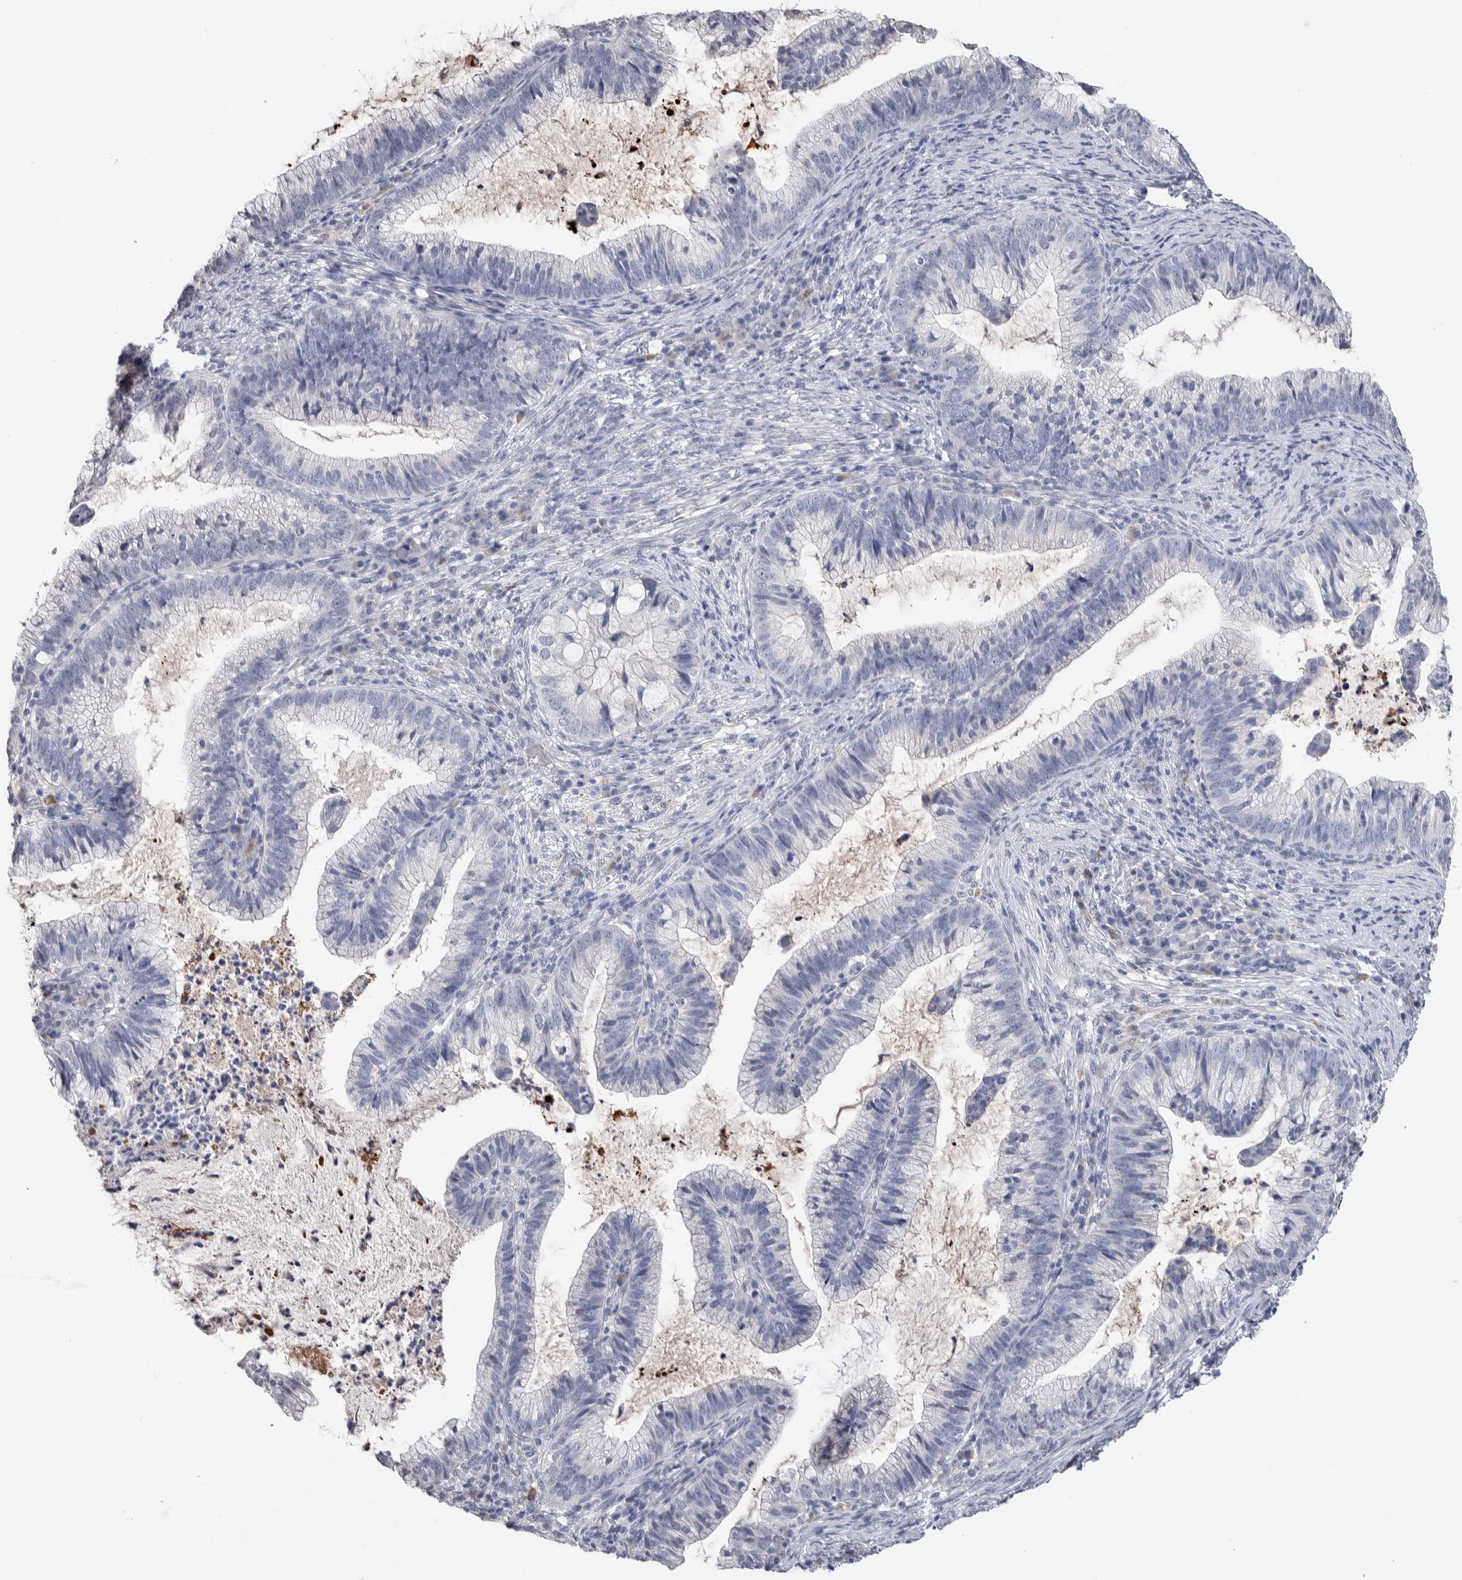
{"staining": {"intensity": "negative", "quantity": "none", "location": "none"}, "tissue": "cervical cancer", "cell_type": "Tumor cells", "image_type": "cancer", "snomed": [{"axis": "morphology", "description": "Adenocarcinoma, NOS"}, {"axis": "topography", "description": "Cervix"}], "caption": "A photomicrograph of human cervical cancer is negative for staining in tumor cells.", "gene": "TMEM102", "patient": {"sex": "female", "age": 36}}